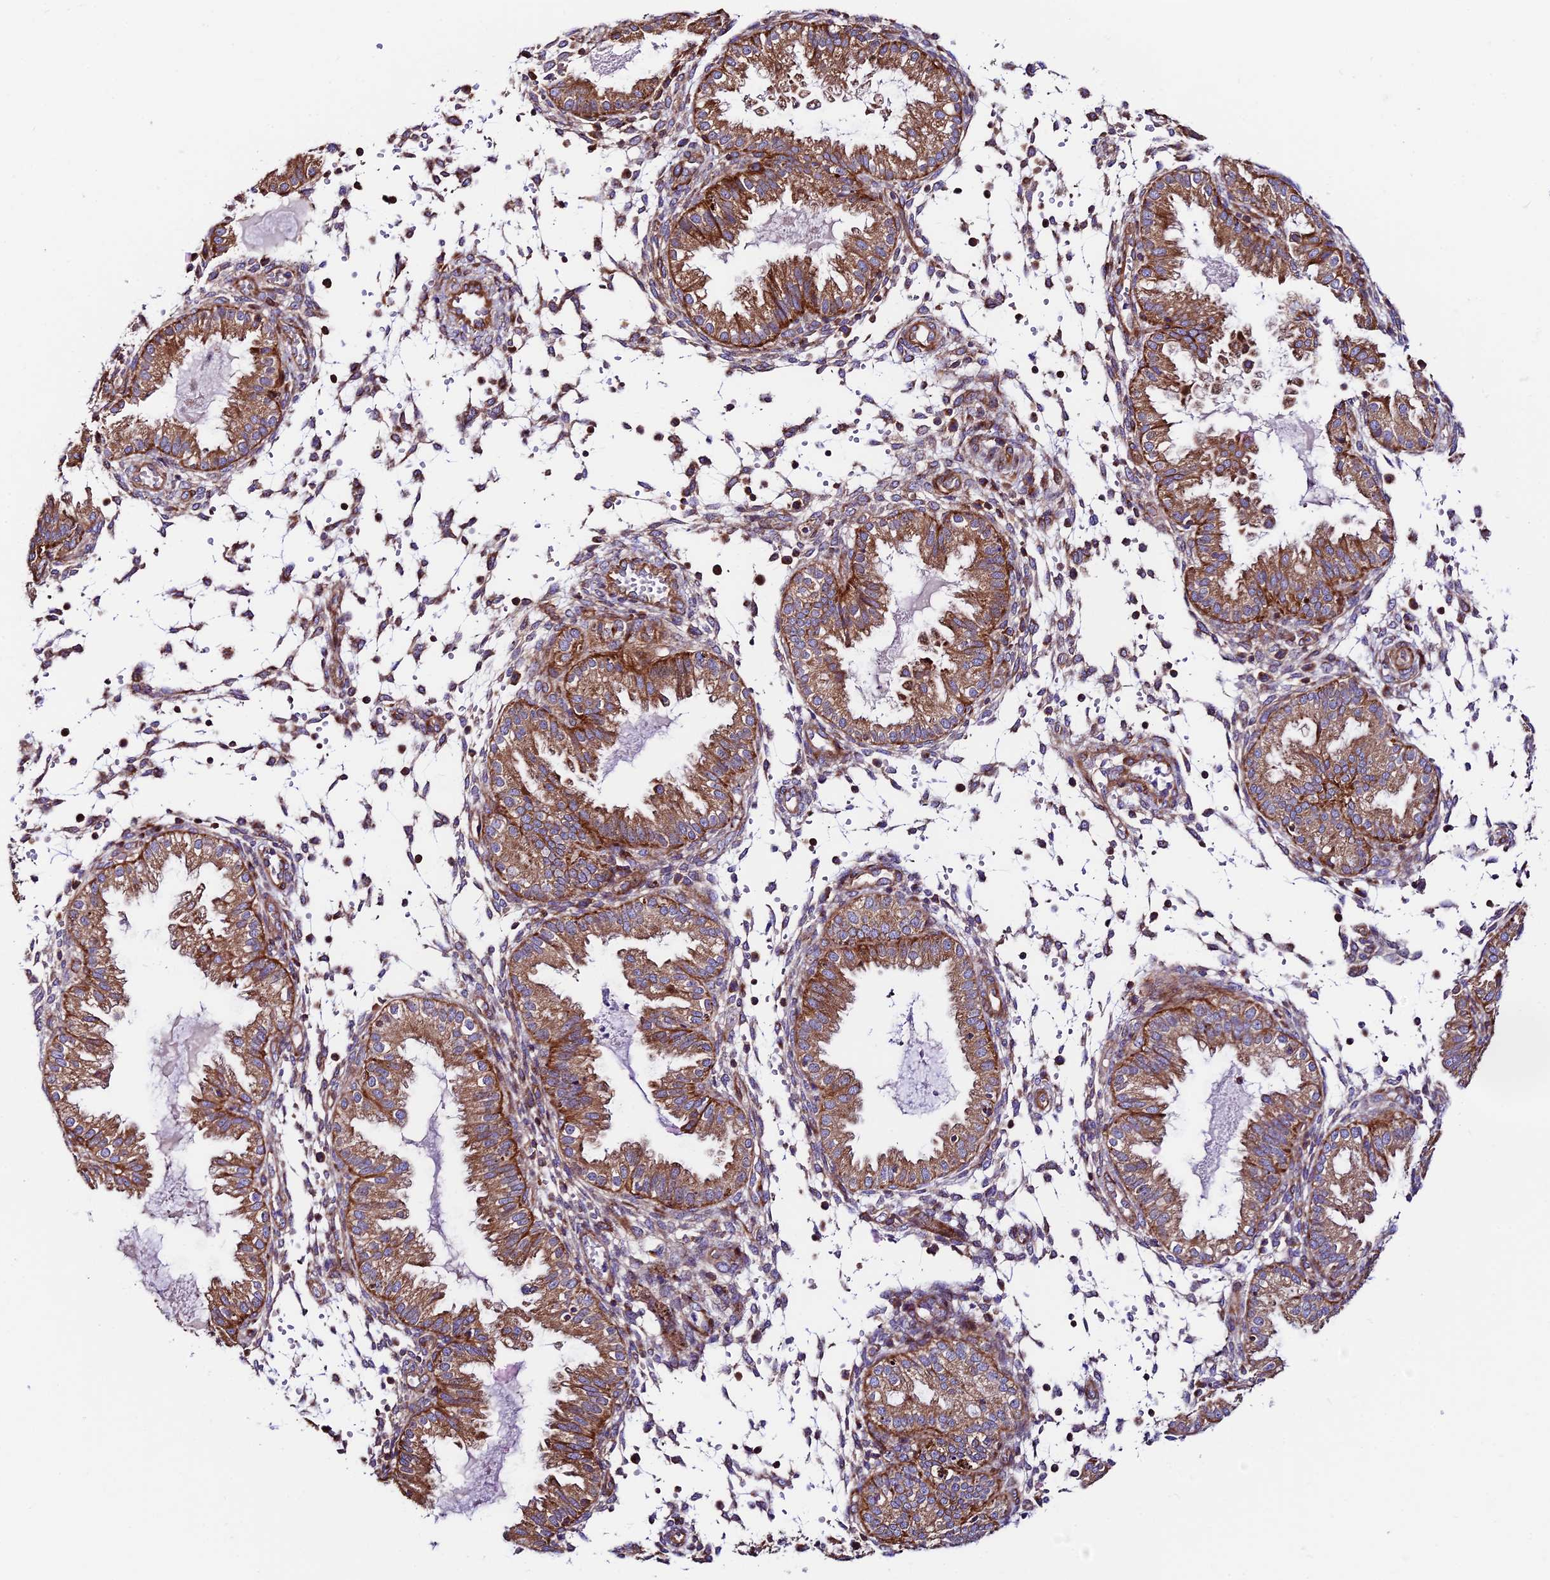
{"staining": {"intensity": "moderate", "quantity": "<25%", "location": "cytoplasmic/membranous"}, "tissue": "endometrium", "cell_type": "Cells in endometrial stroma", "image_type": "normal", "snomed": [{"axis": "morphology", "description": "Normal tissue, NOS"}, {"axis": "topography", "description": "Endometrium"}], "caption": "A low amount of moderate cytoplasmic/membranous staining is identified in about <25% of cells in endometrial stroma in benign endometrium. (DAB (3,3'-diaminobenzidine) IHC with brightfield microscopy, high magnification).", "gene": "VPS13C", "patient": {"sex": "female", "age": 33}}